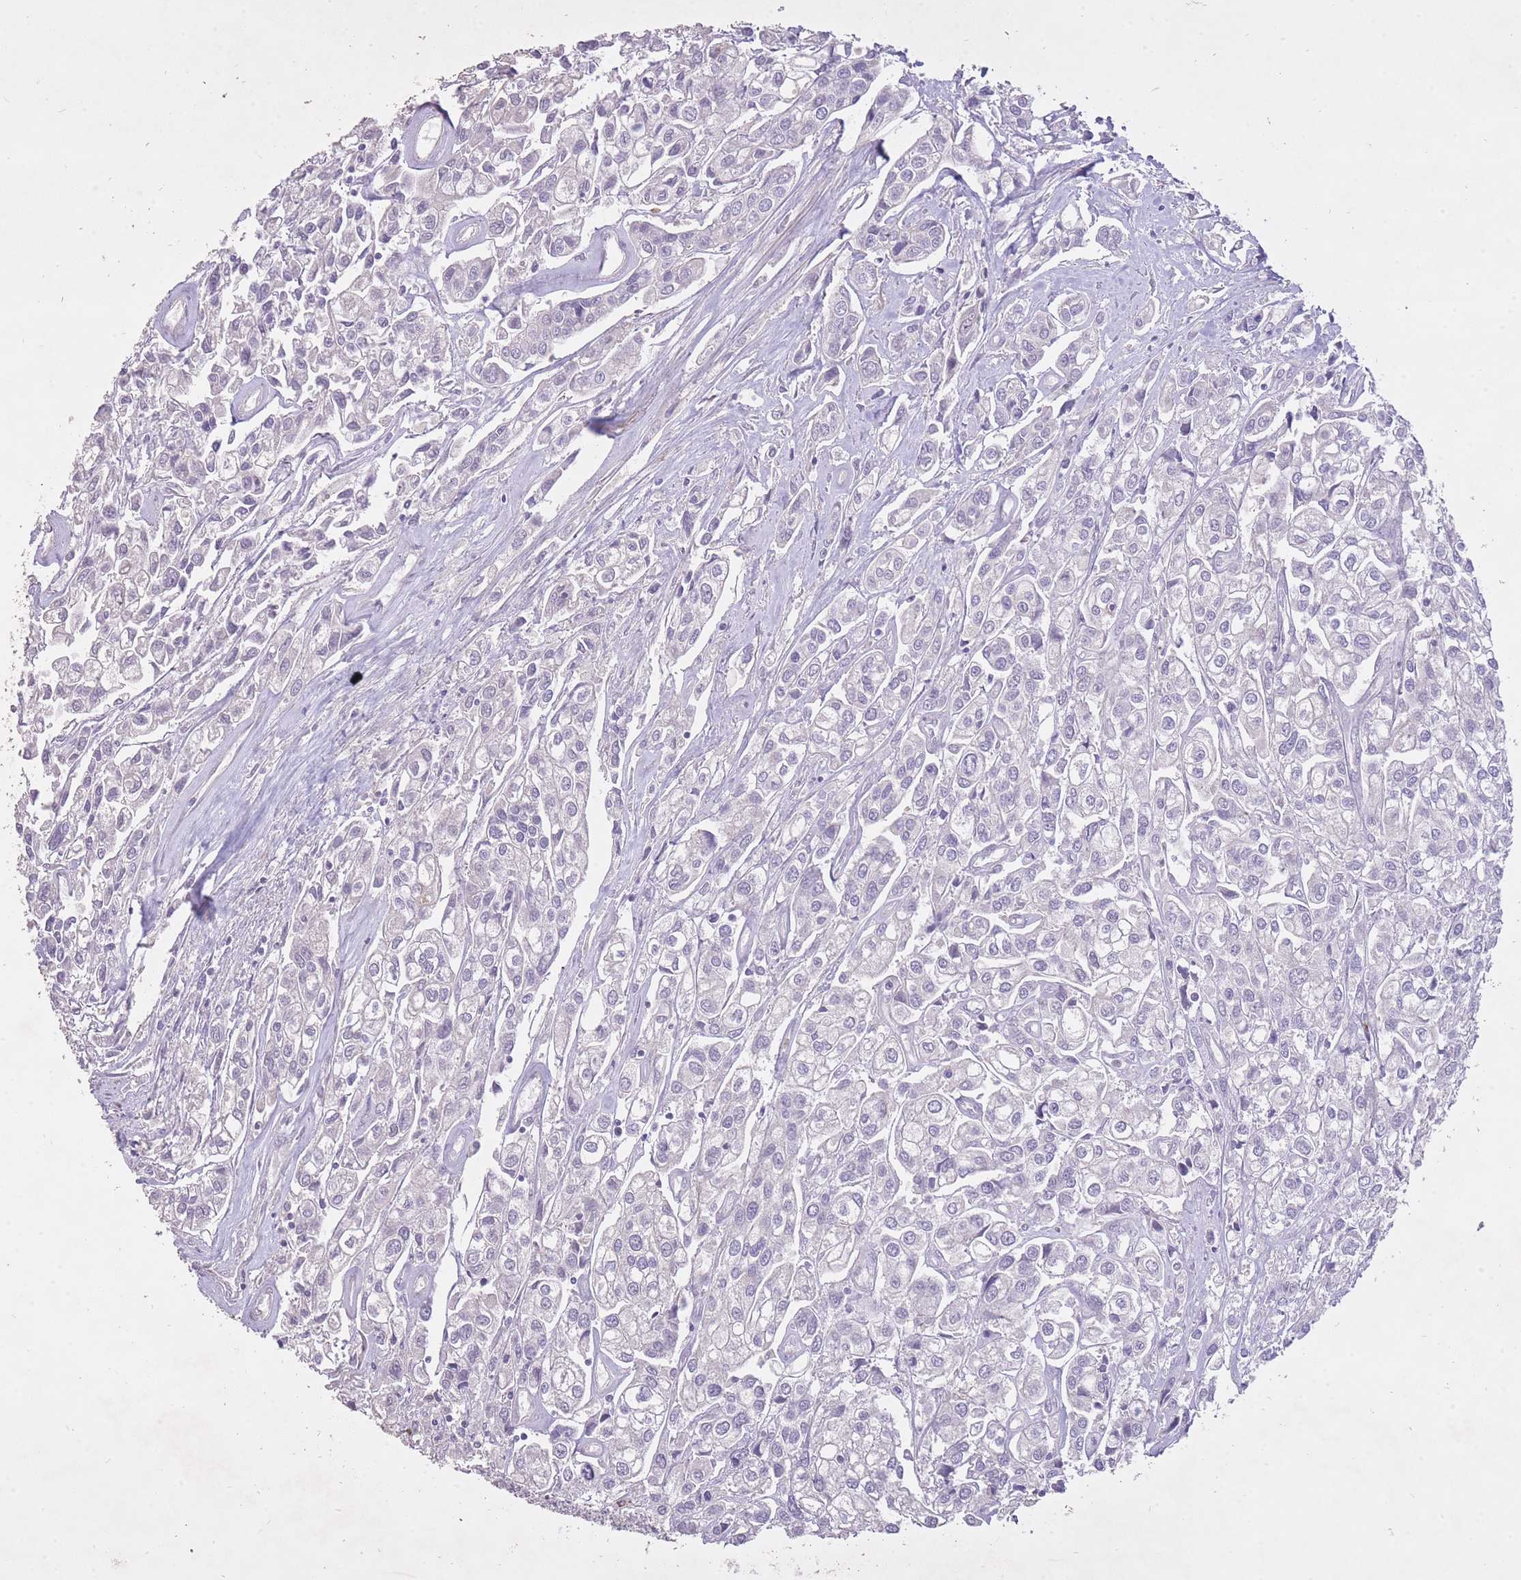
{"staining": {"intensity": "negative", "quantity": "none", "location": "none"}, "tissue": "urothelial cancer", "cell_type": "Tumor cells", "image_type": "cancer", "snomed": [{"axis": "morphology", "description": "Urothelial carcinoma, High grade"}, {"axis": "topography", "description": "Urinary bladder"}], "caption": "IHC of human urothelial cancer reveals no staining in tumor cells.", "gene": "FRG2C", "patient": {"sex": "male", "age": 67}}